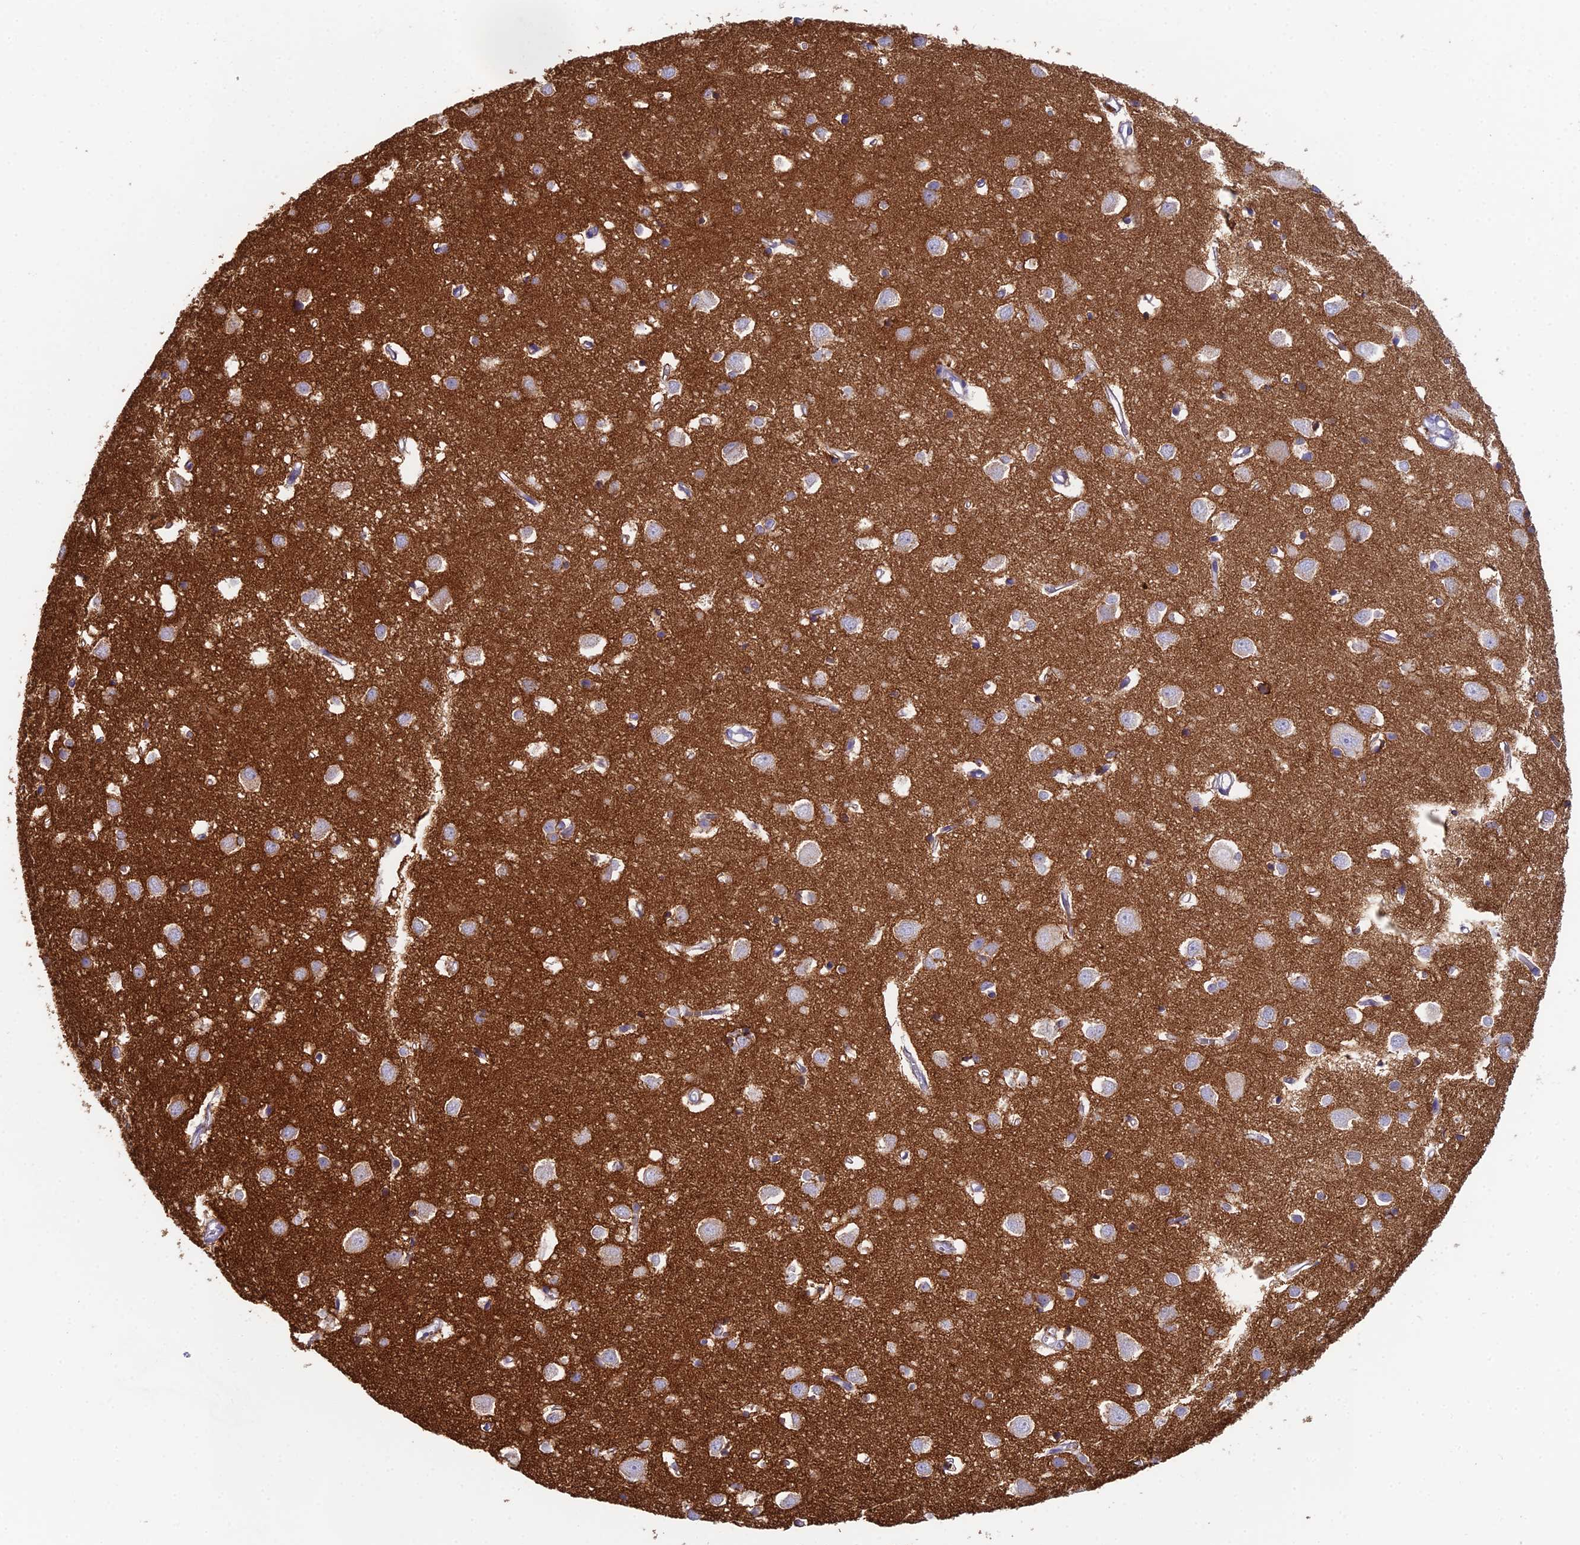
{"staining": {"intensity": "negative", "quantity": "none", "location": "none"}, "tissue": "cerebral cortex", "cell_type": "Endothelial cells", "image_type": "normal", "snomed": [{"axis": "morphology", "description": "Normal tissue, NOS"}, {"axis": "topography", "description": "Cerebral cortex"}], "caption": "An image of human cerebral cortex is negative for staining in endothelial cells.", "gene": "NCAM1", "patient": {"sex": "female", "age": 64}}